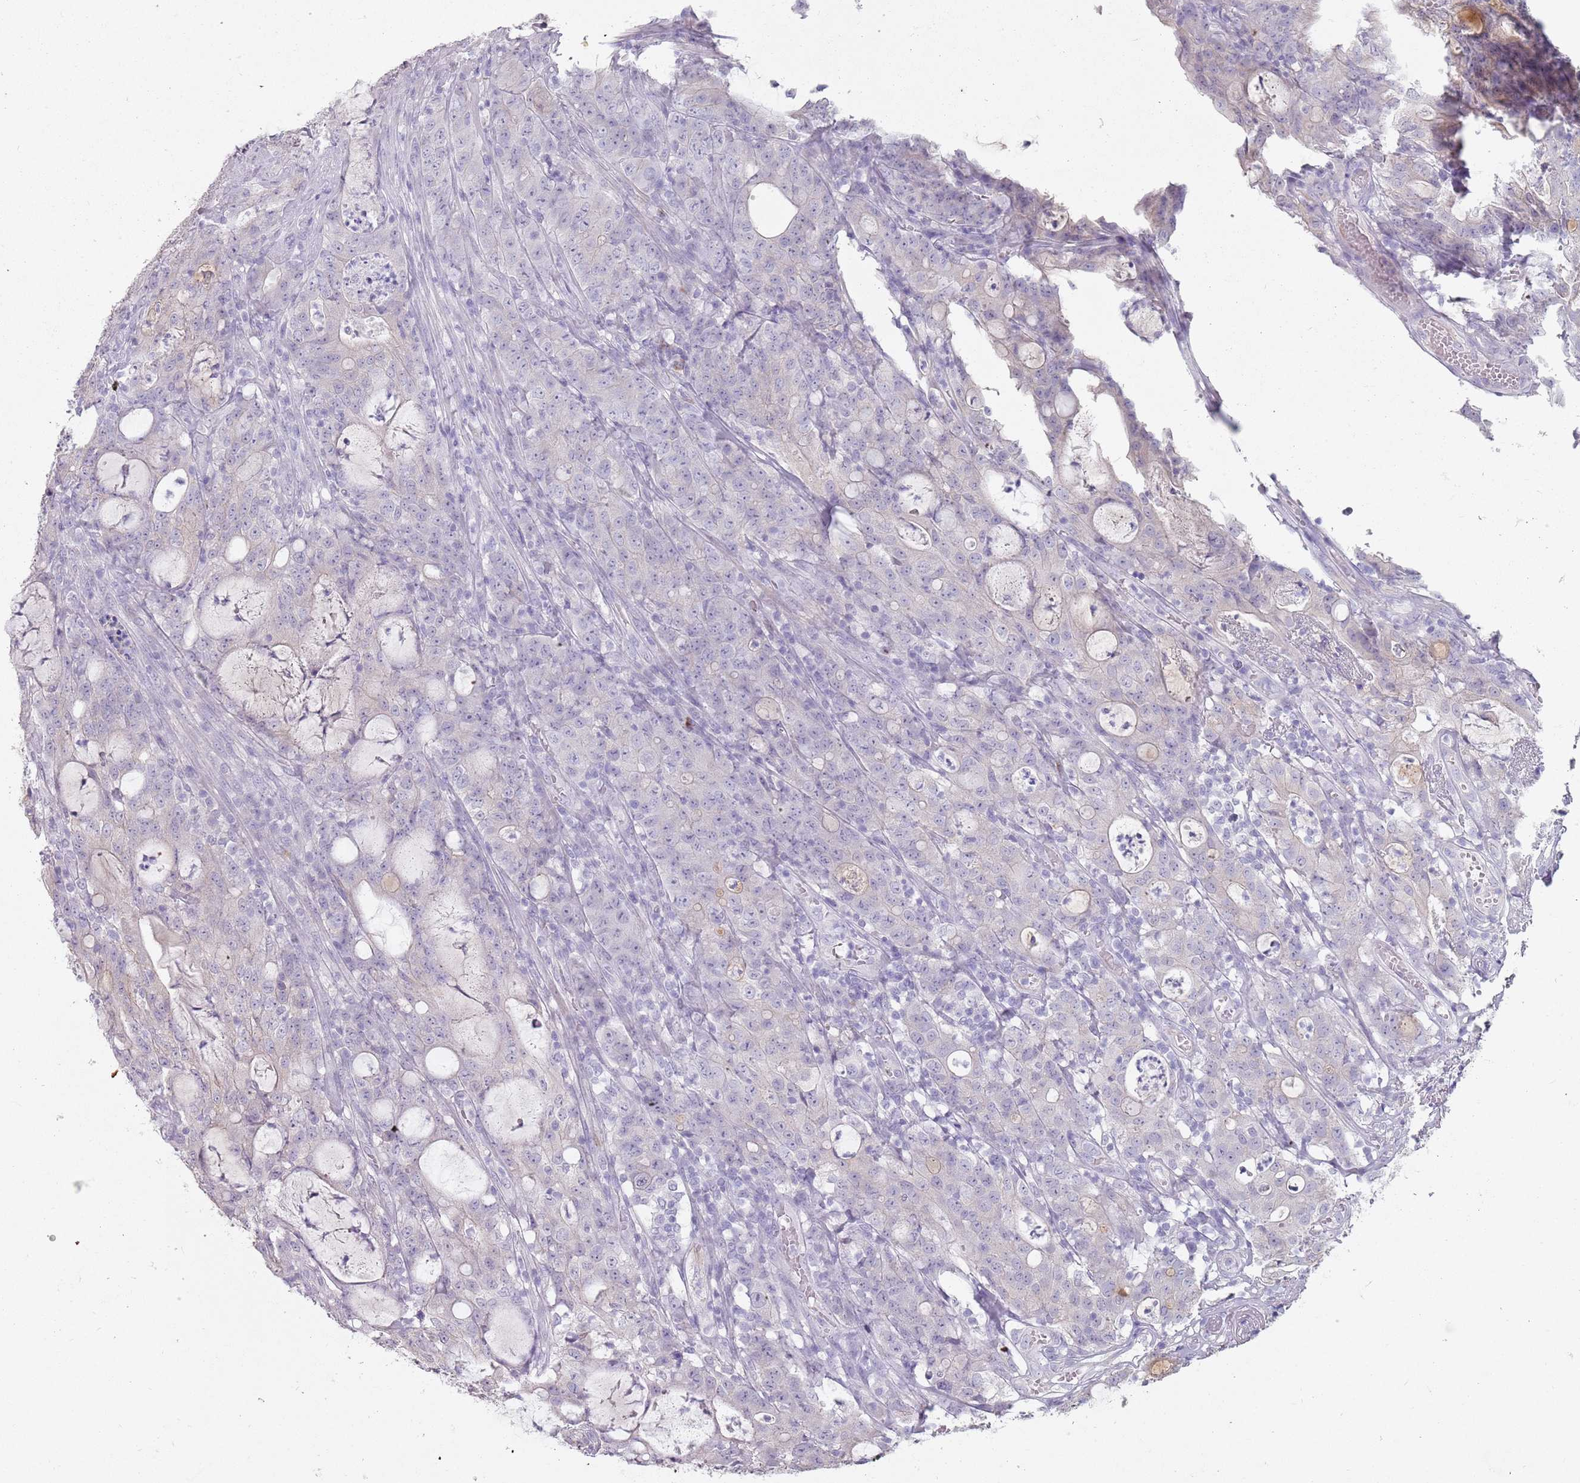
{"staining": {"intensity": "negative", "quantity": "none", "location": "none"}, "tissue": "colorectal cancer", "cell_type": "Tumor cells", "image_type": "cancer", "snomed": [{"axis": "morphology", "description": "Adenocarcinoma, NOS"}, {"axis": "topography", "description": "Colon"}], "caption": "Micrograph shows no significant protein positivity in tumor cells of colorectal adenocarcinoma.", "gene": "STYK1", "patient": {"sex": "male", "age": 83}}